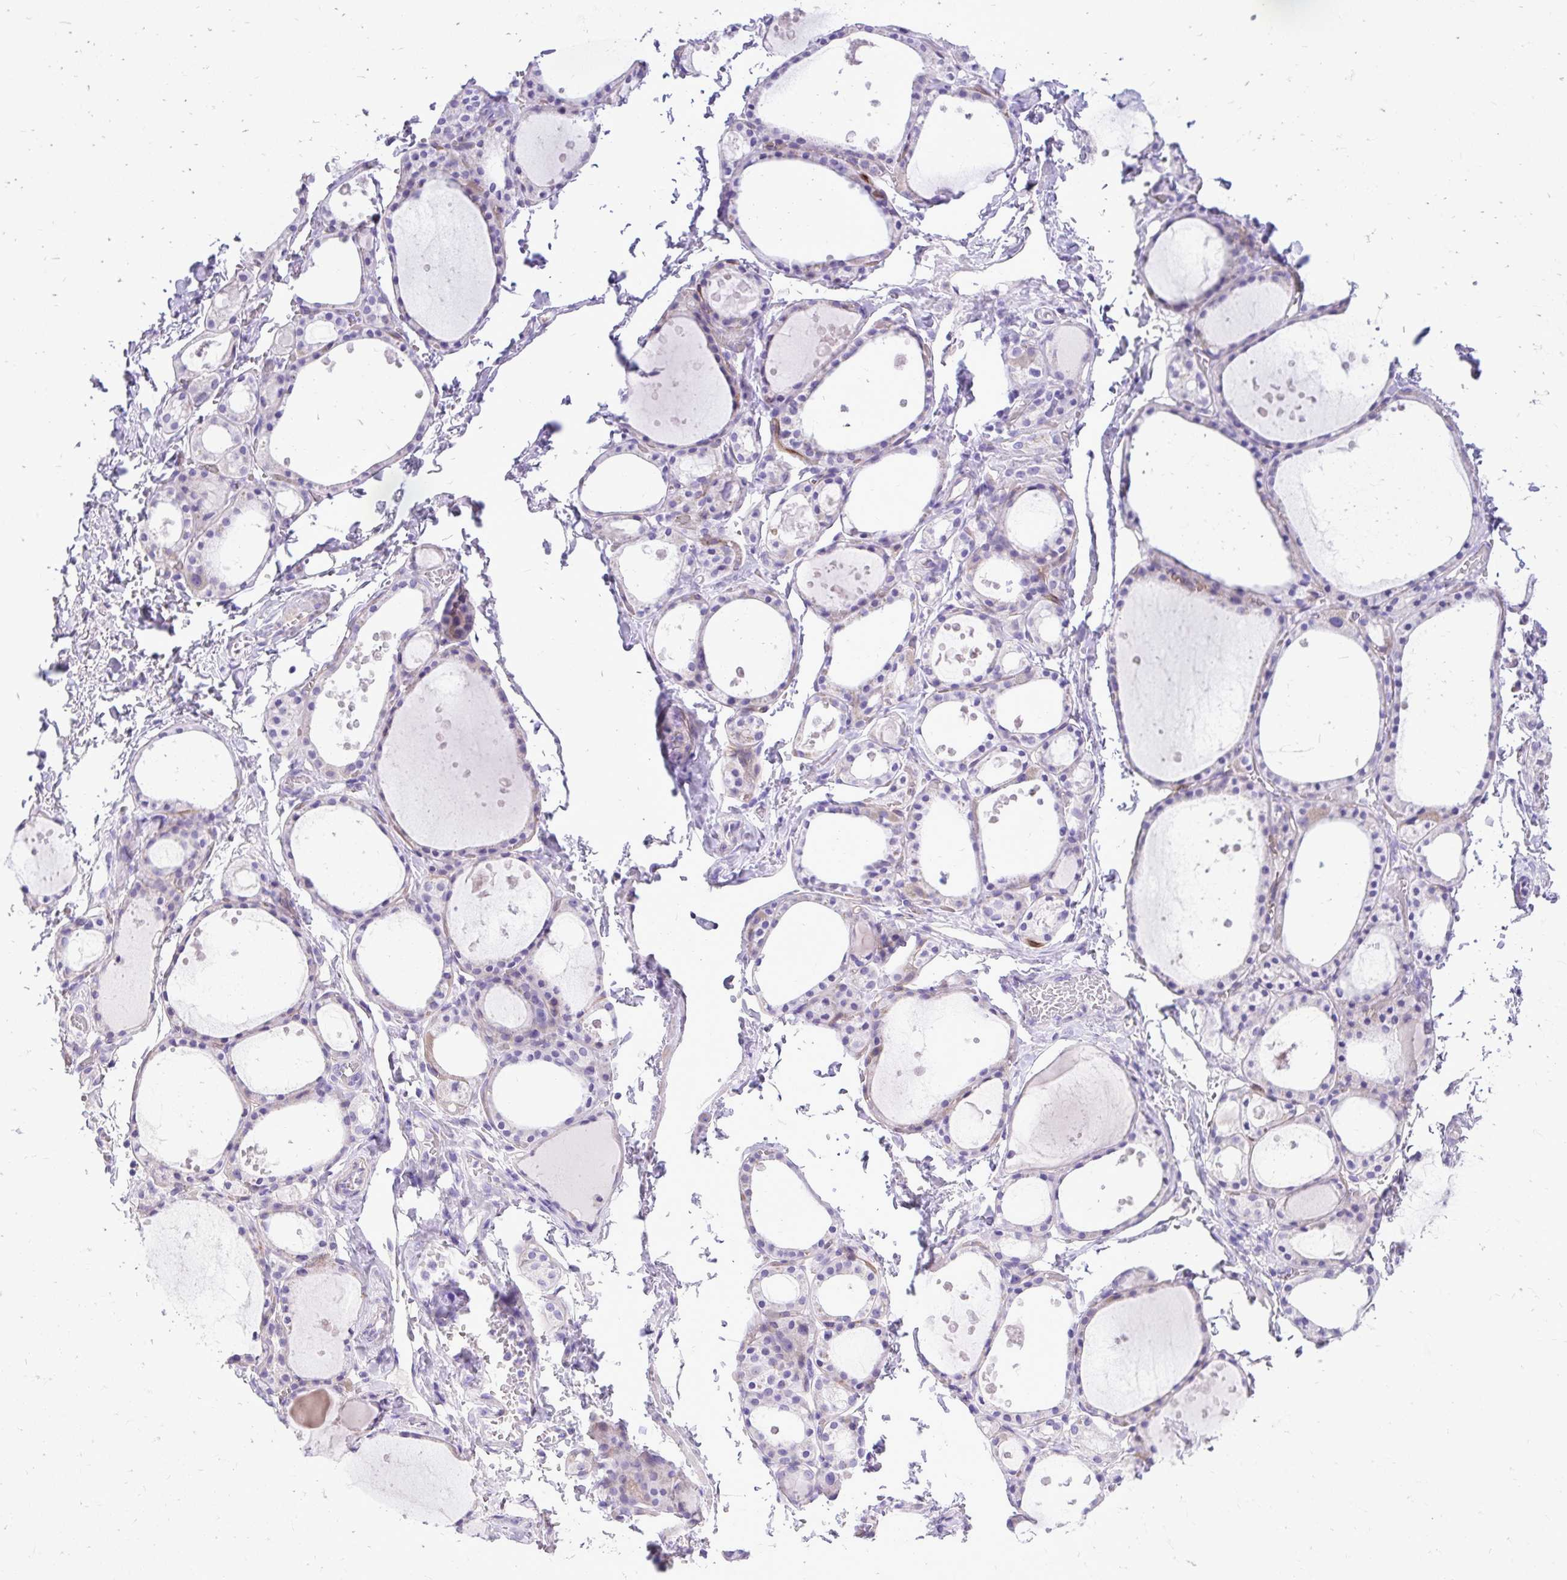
{"staining": {"intensity": "negative", "quantity": "none", "location": "none"}, "tissue": "thyroid gland", "cell_type": "Glandular cells", "image_type": "normal", "snomed": [{"axis": "morphology", "description": "Normal tissue, NOS"}, {"axis": "topography", "description": "Thyroid gland"}], "caption": "Thyroid gland was stained to show a protein in brown. There is no significant staining in glandular cells. (DAB (3,3'-diaminobenzidine) immunohistochemistry (IHC), high magnification).", "gene": "PELI3", "patient": {"sex": "male", "age": 68}}